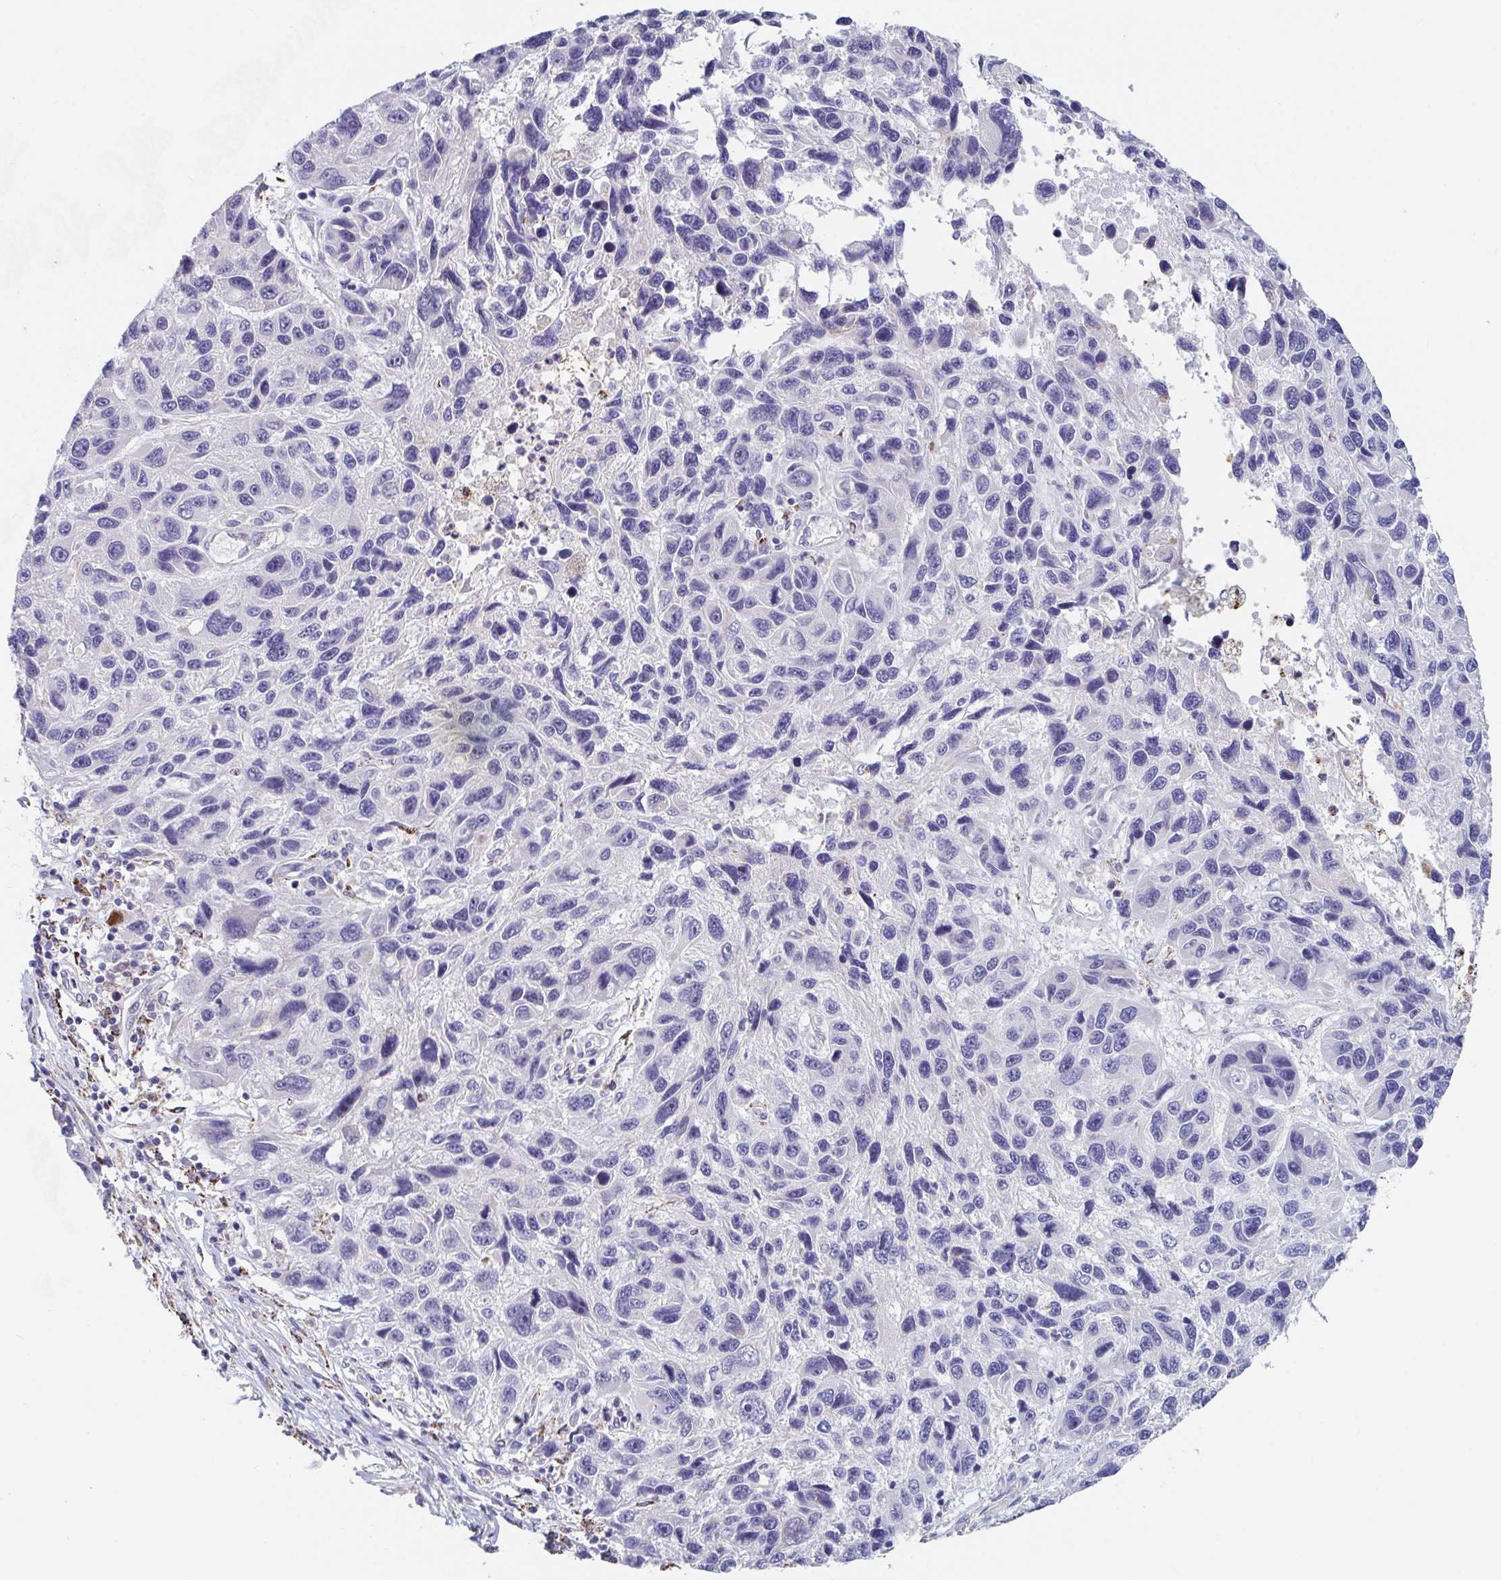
{"staining": {"intensity": "negative", "quantity": "none", "location": "none"}, "tissue": "melanoma", "cell_type": "Tumor cells", "image_type": "cancer", "snomed": [{"axis": "morphology", "description": "Malignant melanoma, NOS"}, {"axis": "topography", "description": "Skin"}], "caption": "Tumor cells are negative for brown protein staining in melanoma.", "gene": "FAM156B", "patient": {"sex": "male", "age": 53}}